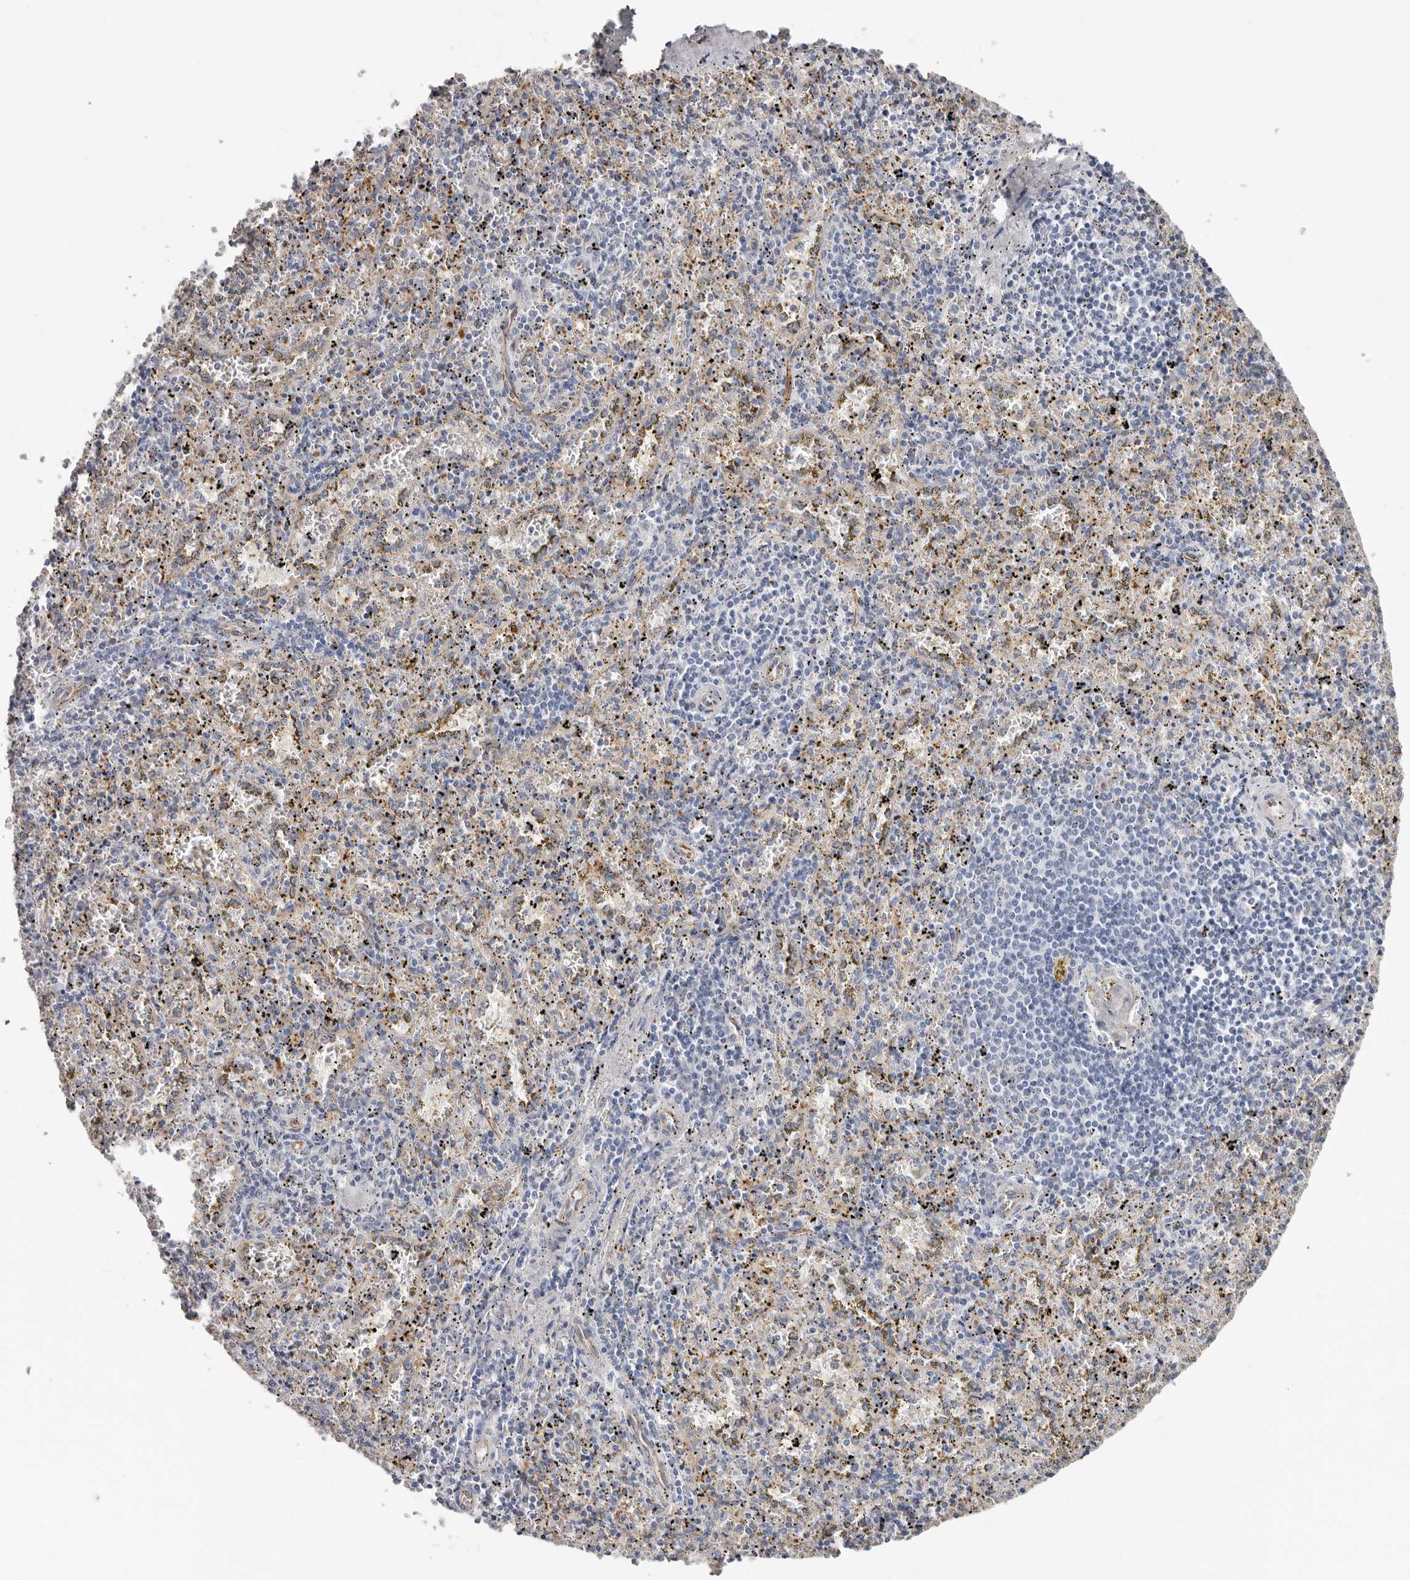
{"staining": {"intensity": "weak", "quantity": "<25%", "location": "cytoplasmic/membranous"}, "tissue": "spleen", "cell_type": "Cells in red pulp", "image_type": "normal", "snomed": [{"axis": "morphology", "description": "Normal tissue, NOS"}, {"axis": "topography", "description": "Spleen"}], "caption": "Spleen stained for a protein using immunohistochemistry demonstrates no expression cells in red pulp.", "gene": "PKDCC", "patient": {"sex": "male", "age": 11}}